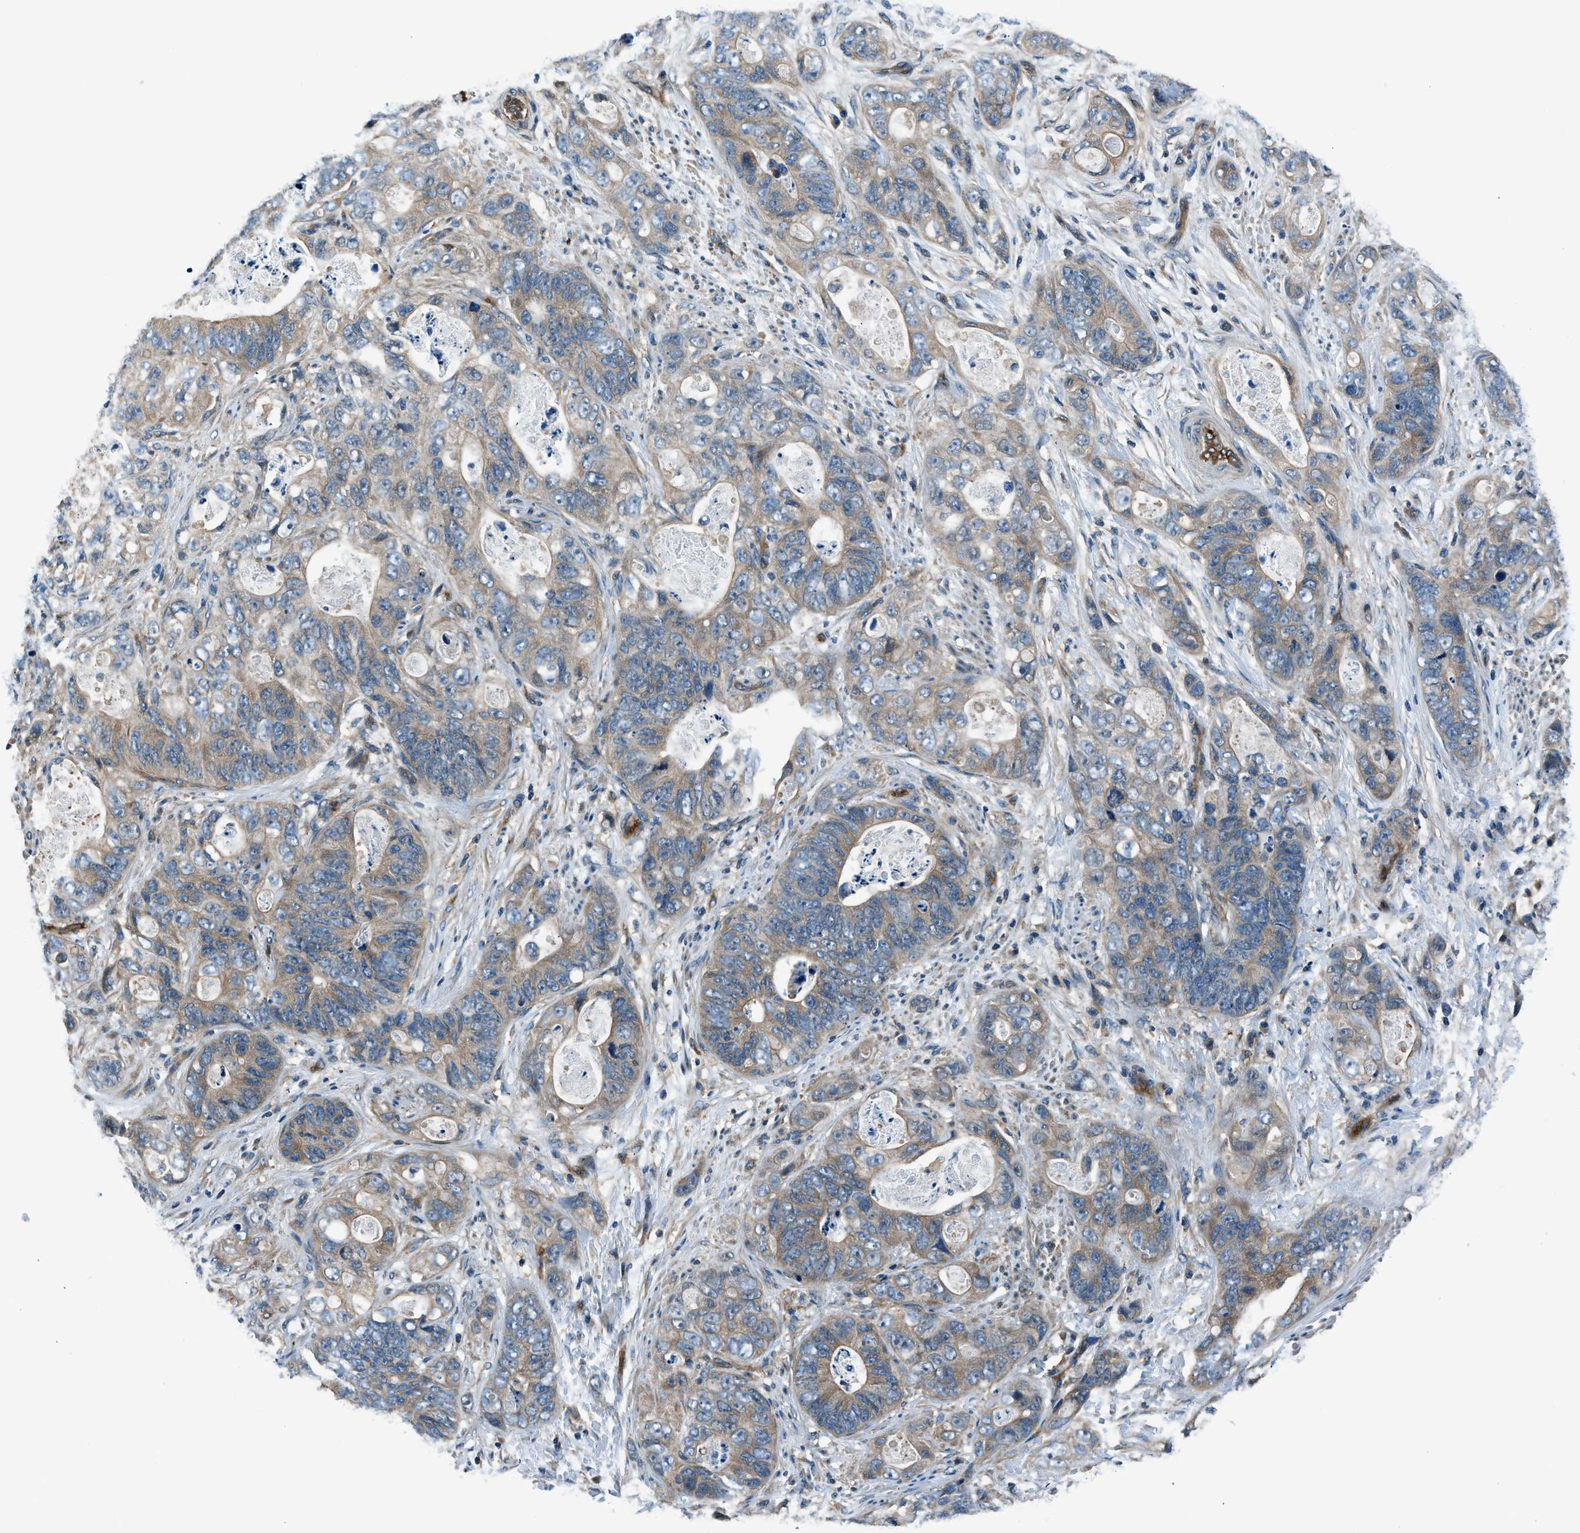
{"staining": {"intensity": "weak", "quantity": ">75%", "location": "cytoplasmic/membranous"}, "tissue": "stomach cancer", "cell_type": "Tumor cells", "image_type": "cancer", "snomed": [{"axis": "morphology", "description": "Adenocarcinoma, NOS"}, {"axis": "topography", "description": "Stomach"}], "caption": "Protein expression by immunohistochemistry (IHC) reveals weak cytoplasmic/membranous positivity in about >75% of tumor cells in stomach cancer (adenocarcinoma).", "gene": "SLC19A2", "patient": {"sex": "female", "age": 89}}